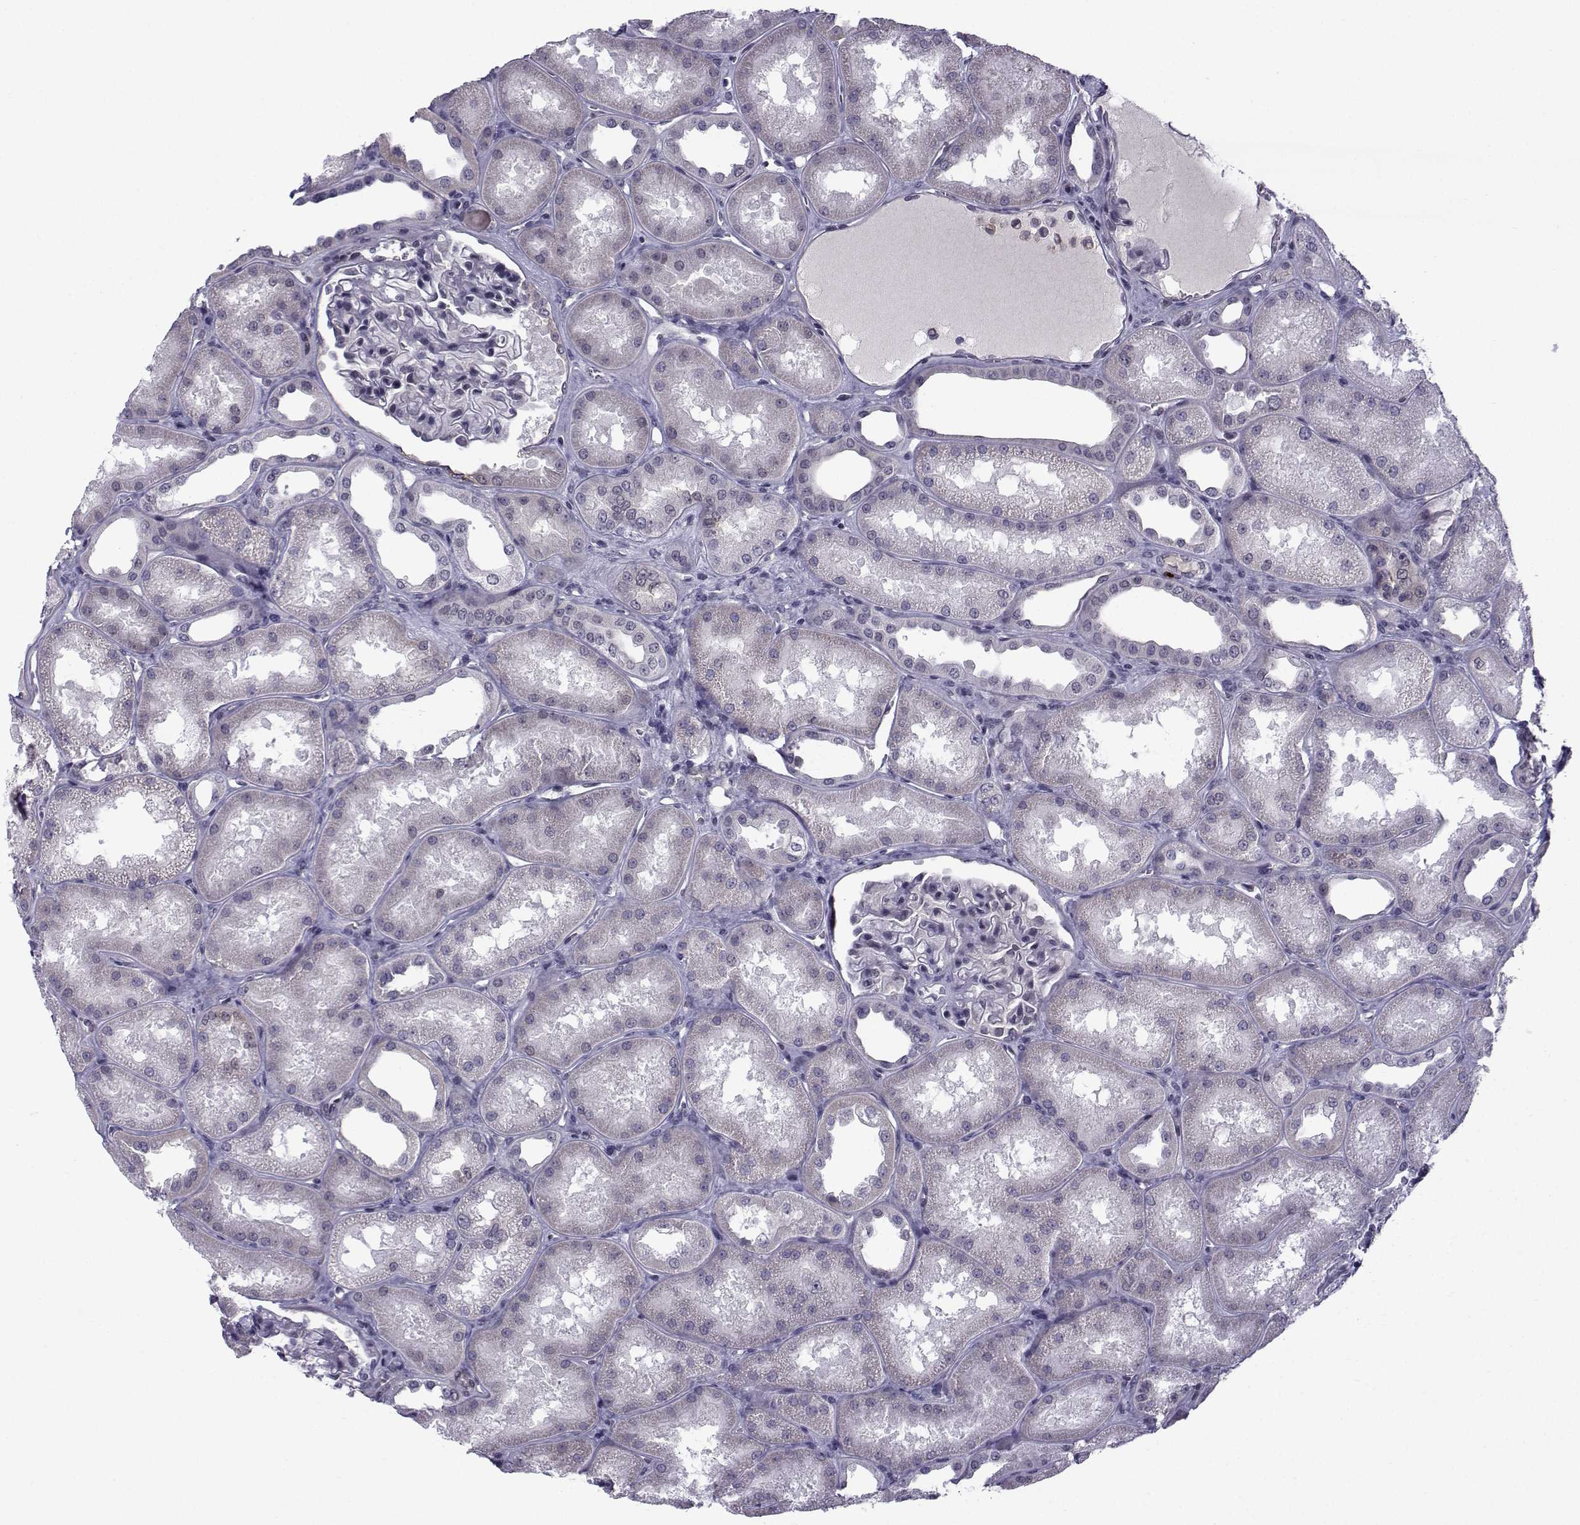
{"staining": {"intensity": "negative", "quantity": "none", "location": "none"}, "tissue": "kidney", "cell_type": "Cells in glomeruli", "image_type": "normal", "snomed": [{"axis": "morphology", "description": "Normal tissue, NOS"}, {"axis": "topography", "description": "Kidney"}], "caption": "Kidney stained for a protein using IHC reveals no positivity cells in glomeruli.", "gene": "RBM24", "patient": {"sex": "male", "age": 61}}